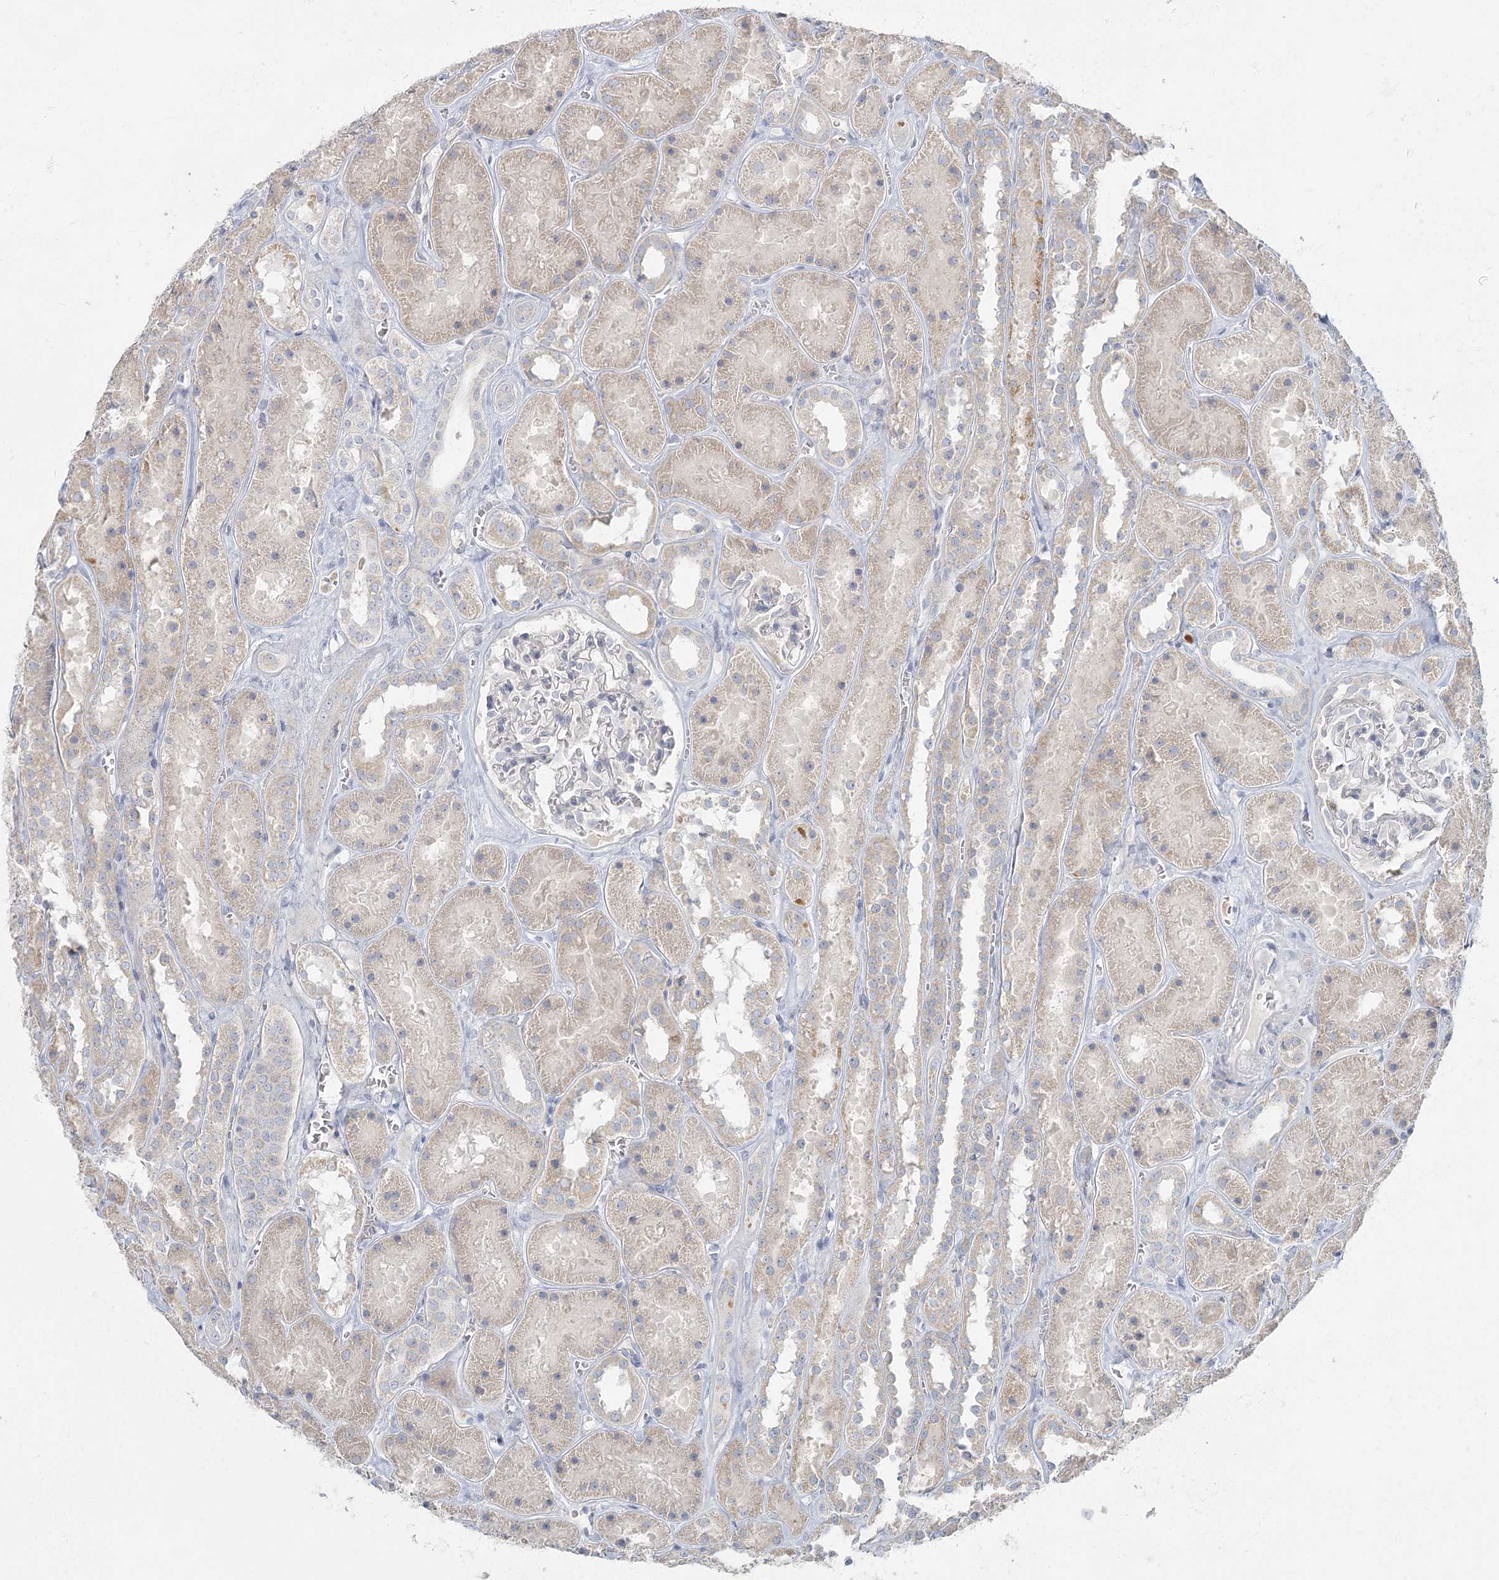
{"staining": {"intensity": "negative", "quantity": "none", "location": "none"}, "tissue": "kidney", "cell_type": "Cells in glomeruli", "image_type": "normal", "snomed": [{"axis": "morphology", "description": "Normal tissue, NOS"}, {"axis": "topography", "description": "Kidney"}], "caption": "IHC of unremarkable human kidney displays no staining in cells in glomeruli.", "gene": "FAM110C", "patient": {"sex": "female", "age": 41}}